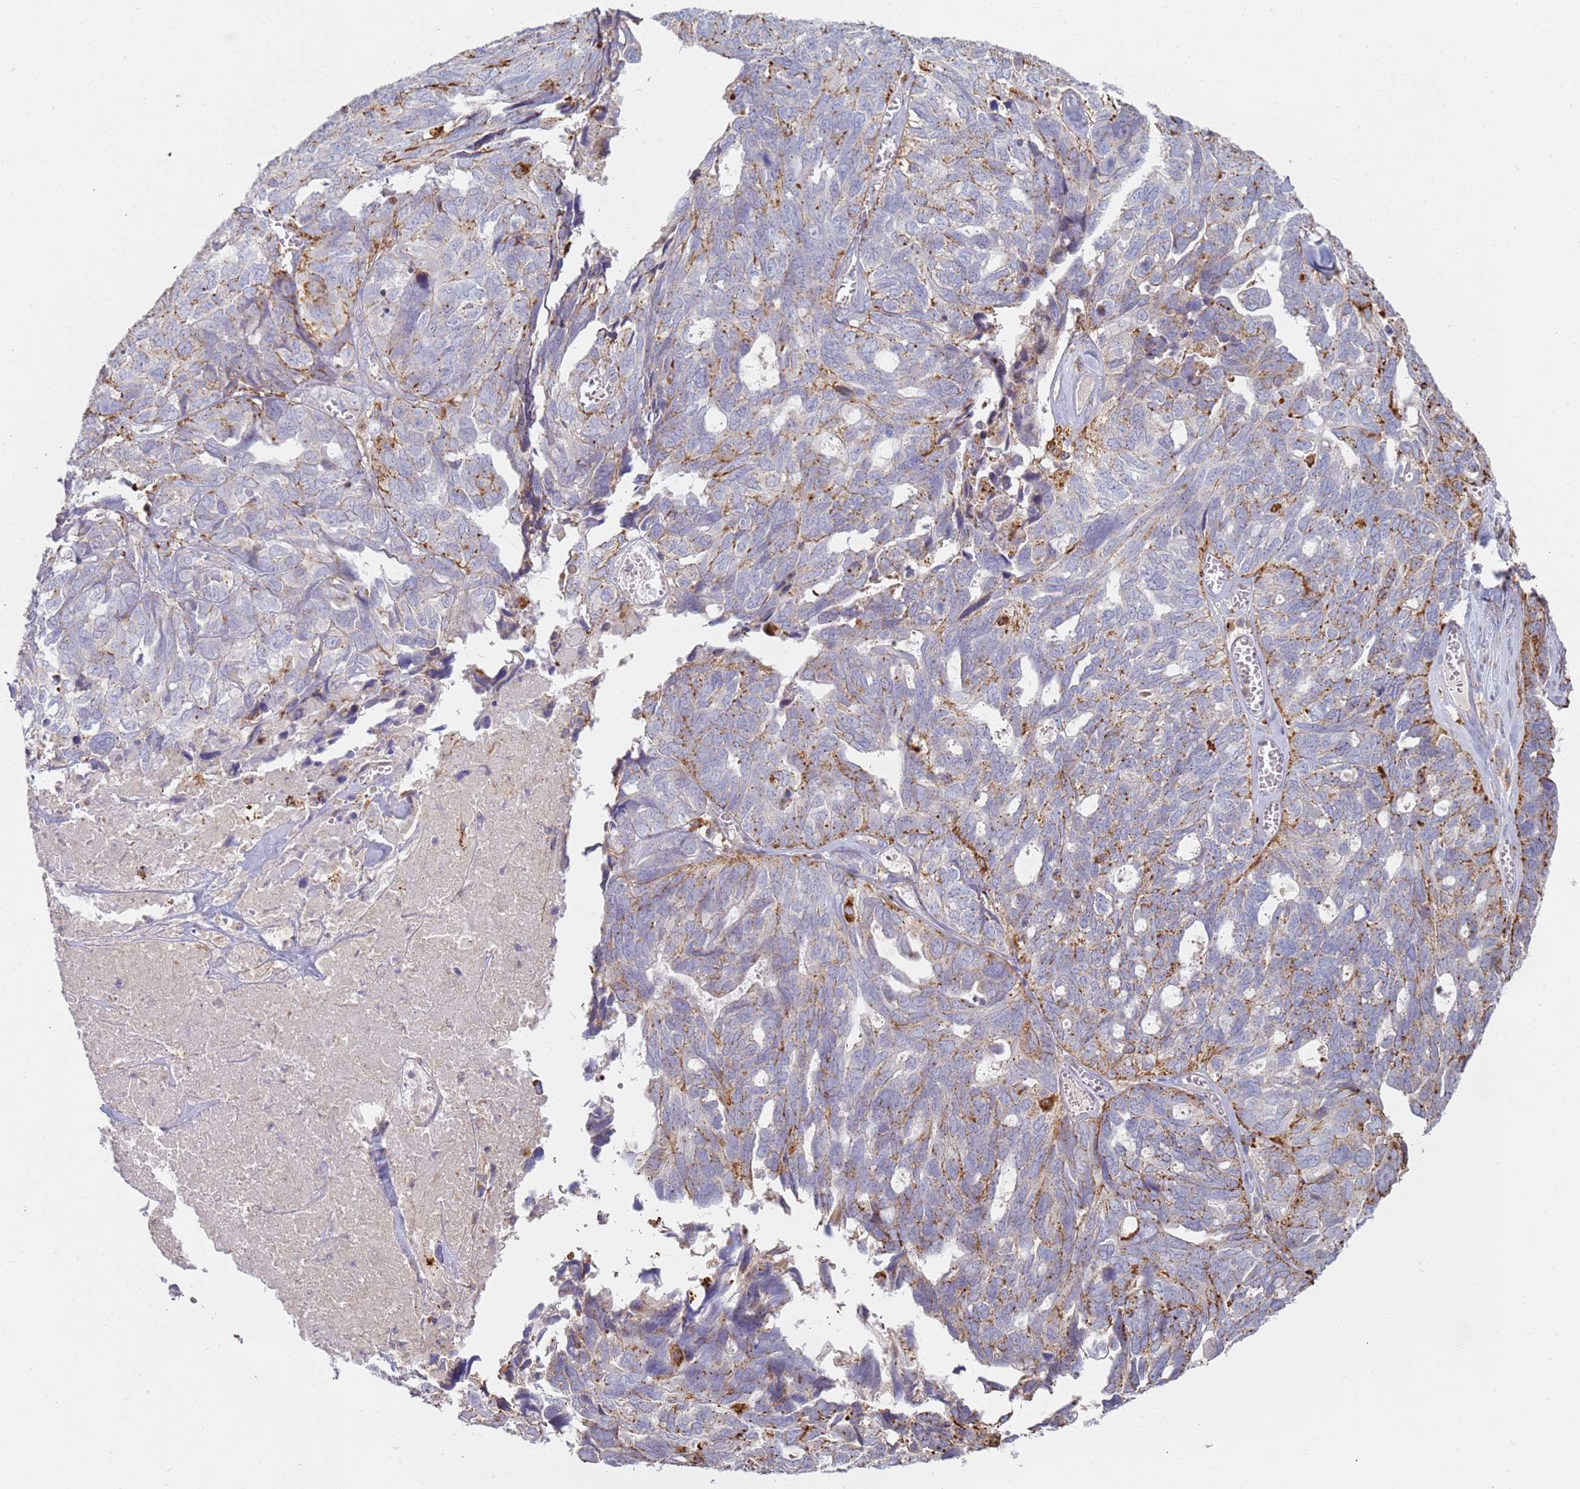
{"staining": {"intensity": "moderate", "quantity": "<25%", "location": "cytoplasmic/membranous"}, "tissue": "ovarian cancer", "cell_type": "Tumor cells", "image_type": "cancer", "snomed": [{"axis": "morphology", "description": "Cystadenocarcinoma, serous, NOS"}, {"axis": "topography", "description": "Ovary"}], "caption": "Immunohistochemical staining of serous cystadenocarcinoma (ovarian) exhibits low levels of moderate cytoplasmic/membranous protein expression in approximately <25% of tumor cells.", "gene": "TMEM229B", "patient": {"sex": "female", "age": 79}}